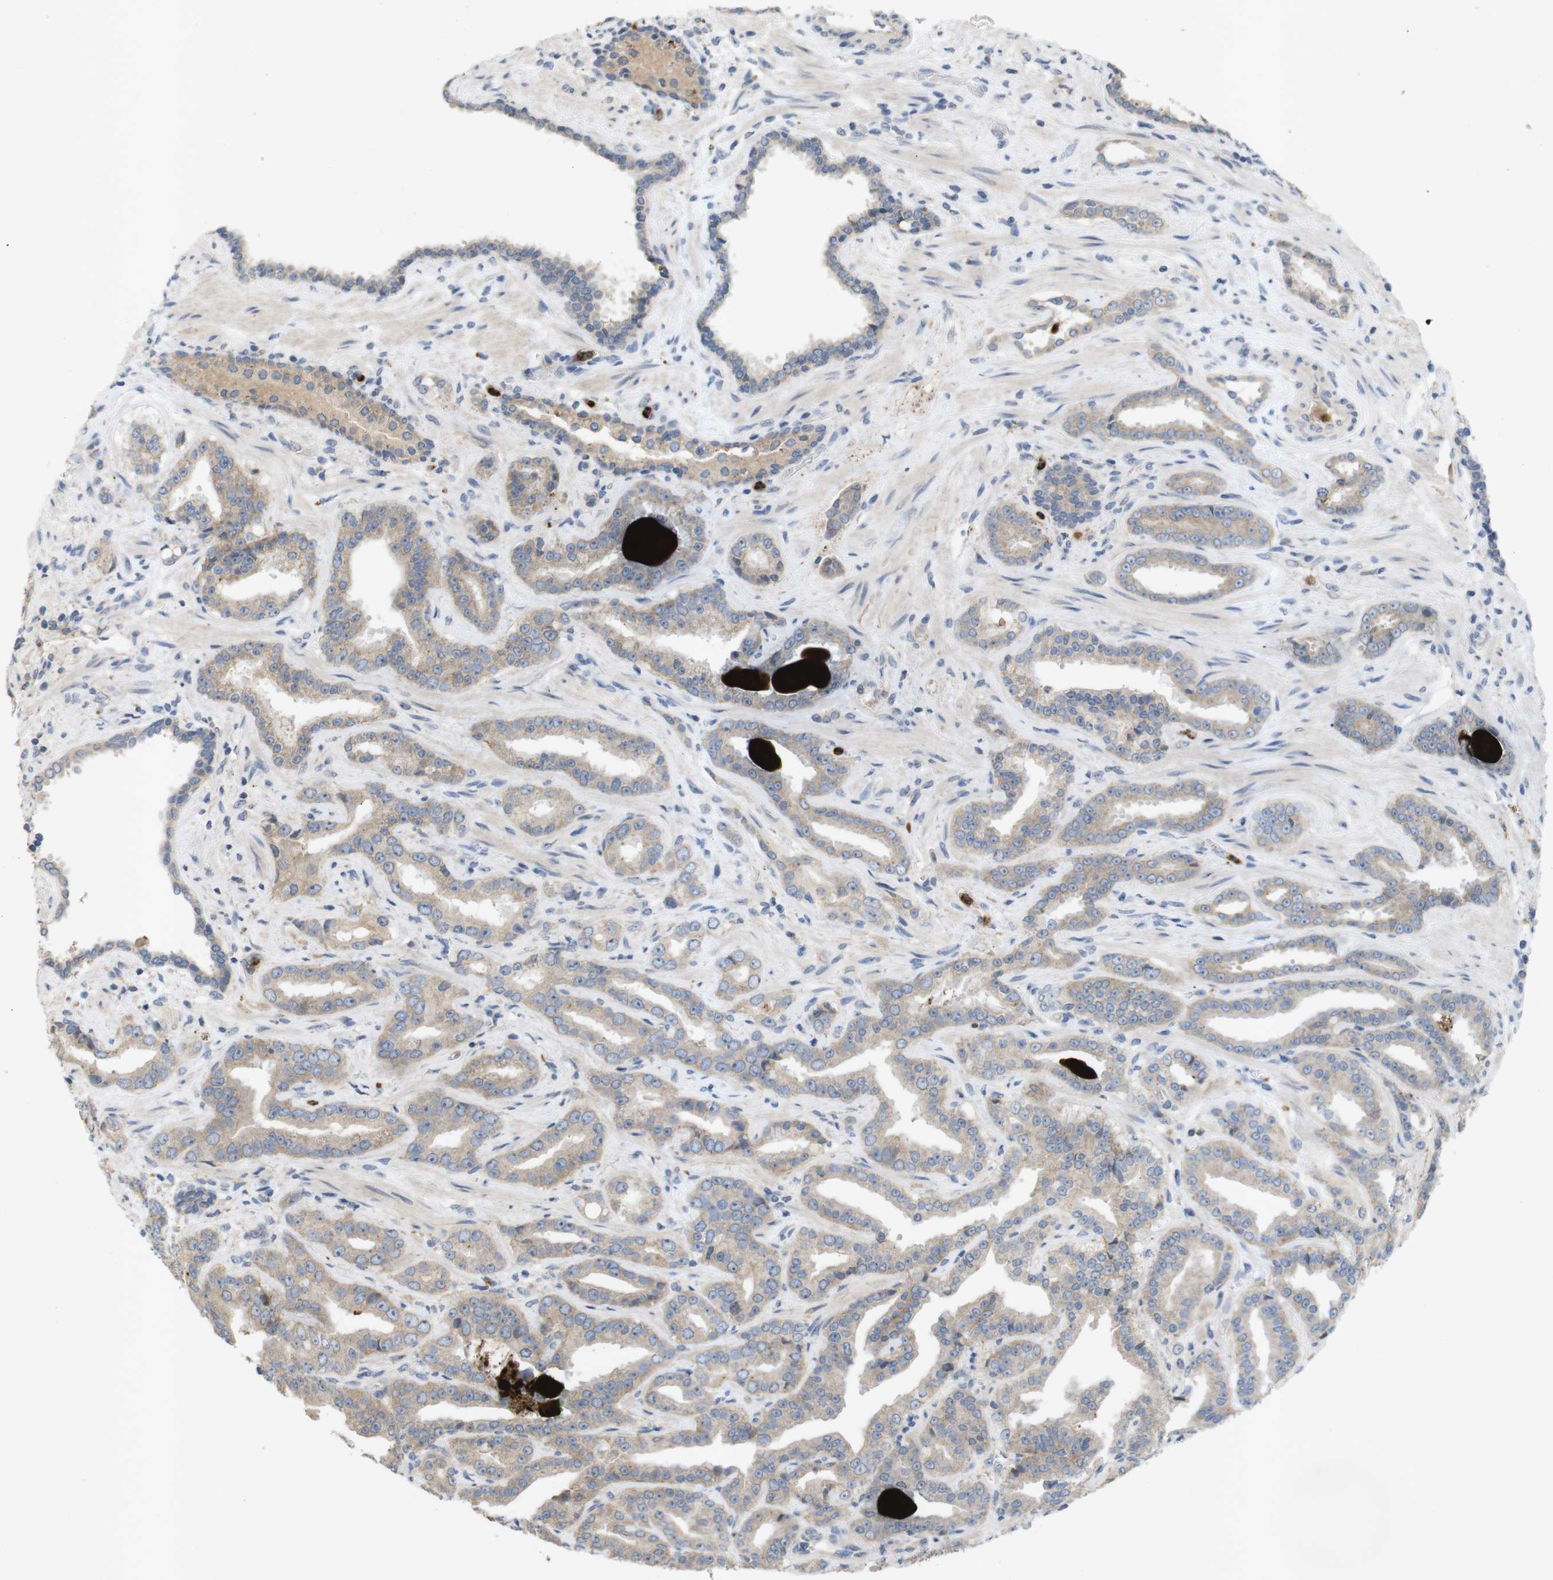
{"staining": {"intensity": "weak", "quantity": ">75%", "location": "cytoplasmic/membranous"}, "tissue": "prostate cancer", "cell_type": "Tumor cells", "image_type": "cancer", "snomed": [{"axis": "morphology", "description": "Adenocarcinoma, Low grade"}, {"axis": "topography", "description": "Prostate"}], "caption": "Immunohistochemical staining of adenocarcinoma (low-grade) (prostate) demonstrates low levels of weak cytoplasmic/membranous positivity in approximately >75% of tumor cells. The protein of interest is shown in brown color, while the nuclei are stained blue.", "gene": "TSPAN14", "patient": {"sex": "male", "age": 60}}